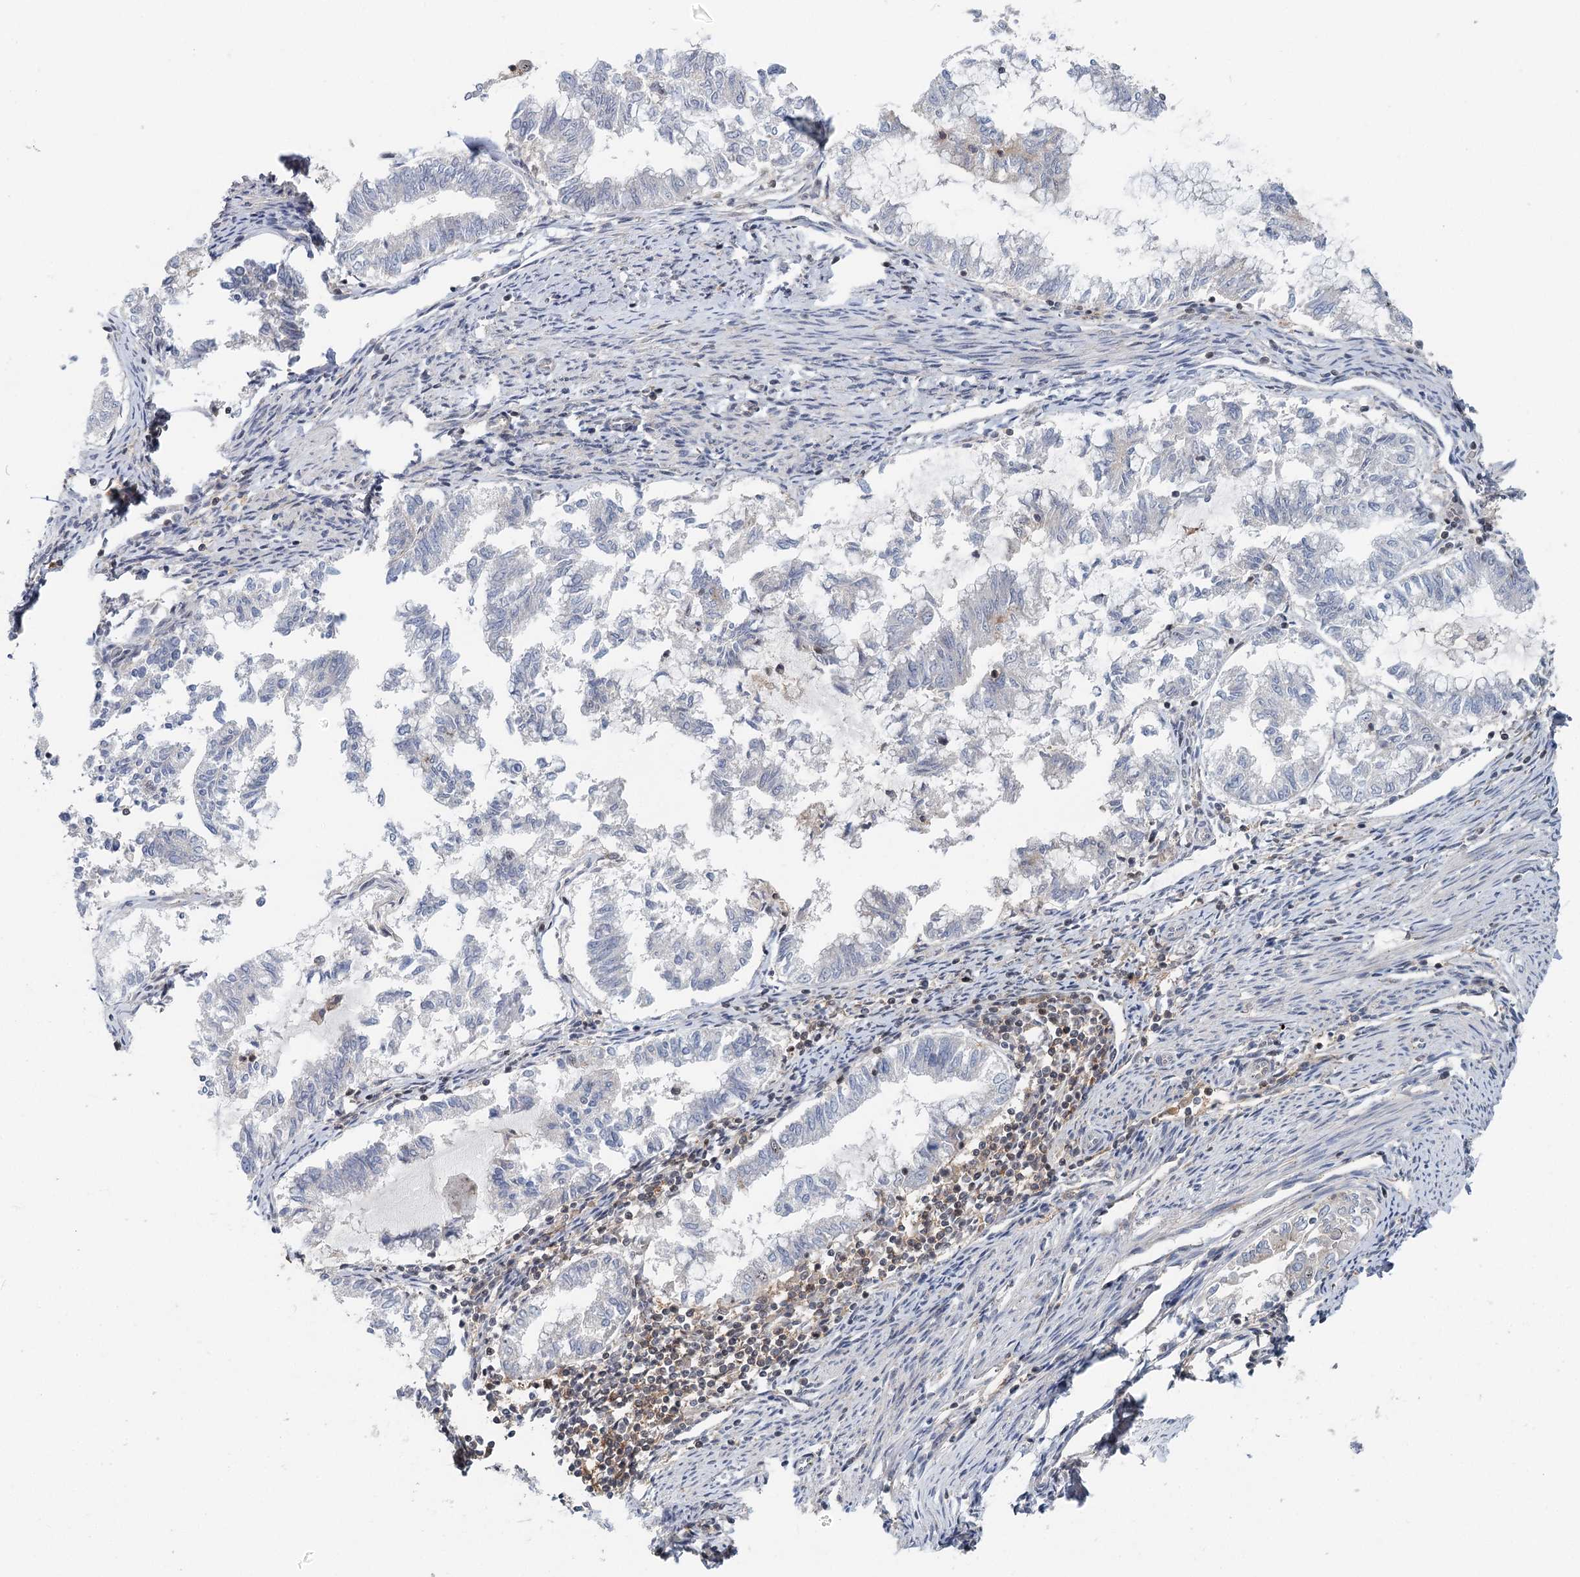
{"staining": {"intensity": "negative", "quantity": "none", "location": "none"}, "tissue": "endometrial cancer", "cell_type": "Tumor cells", "image_type": "cancer", "snomed": [{"axis": "morphology", "description": "Adenocarcinoma, NOS"}, {"axis": "topography", "description": "Endometrium"}], "caption": "This is an immunohistochemistry (IHC) histopathology image of human adenocarcinoma (endometrial). There is no positivity in tumor cells.", "gene": "CDC42SE2", "patient": {"sex": "female", "age": 79}}